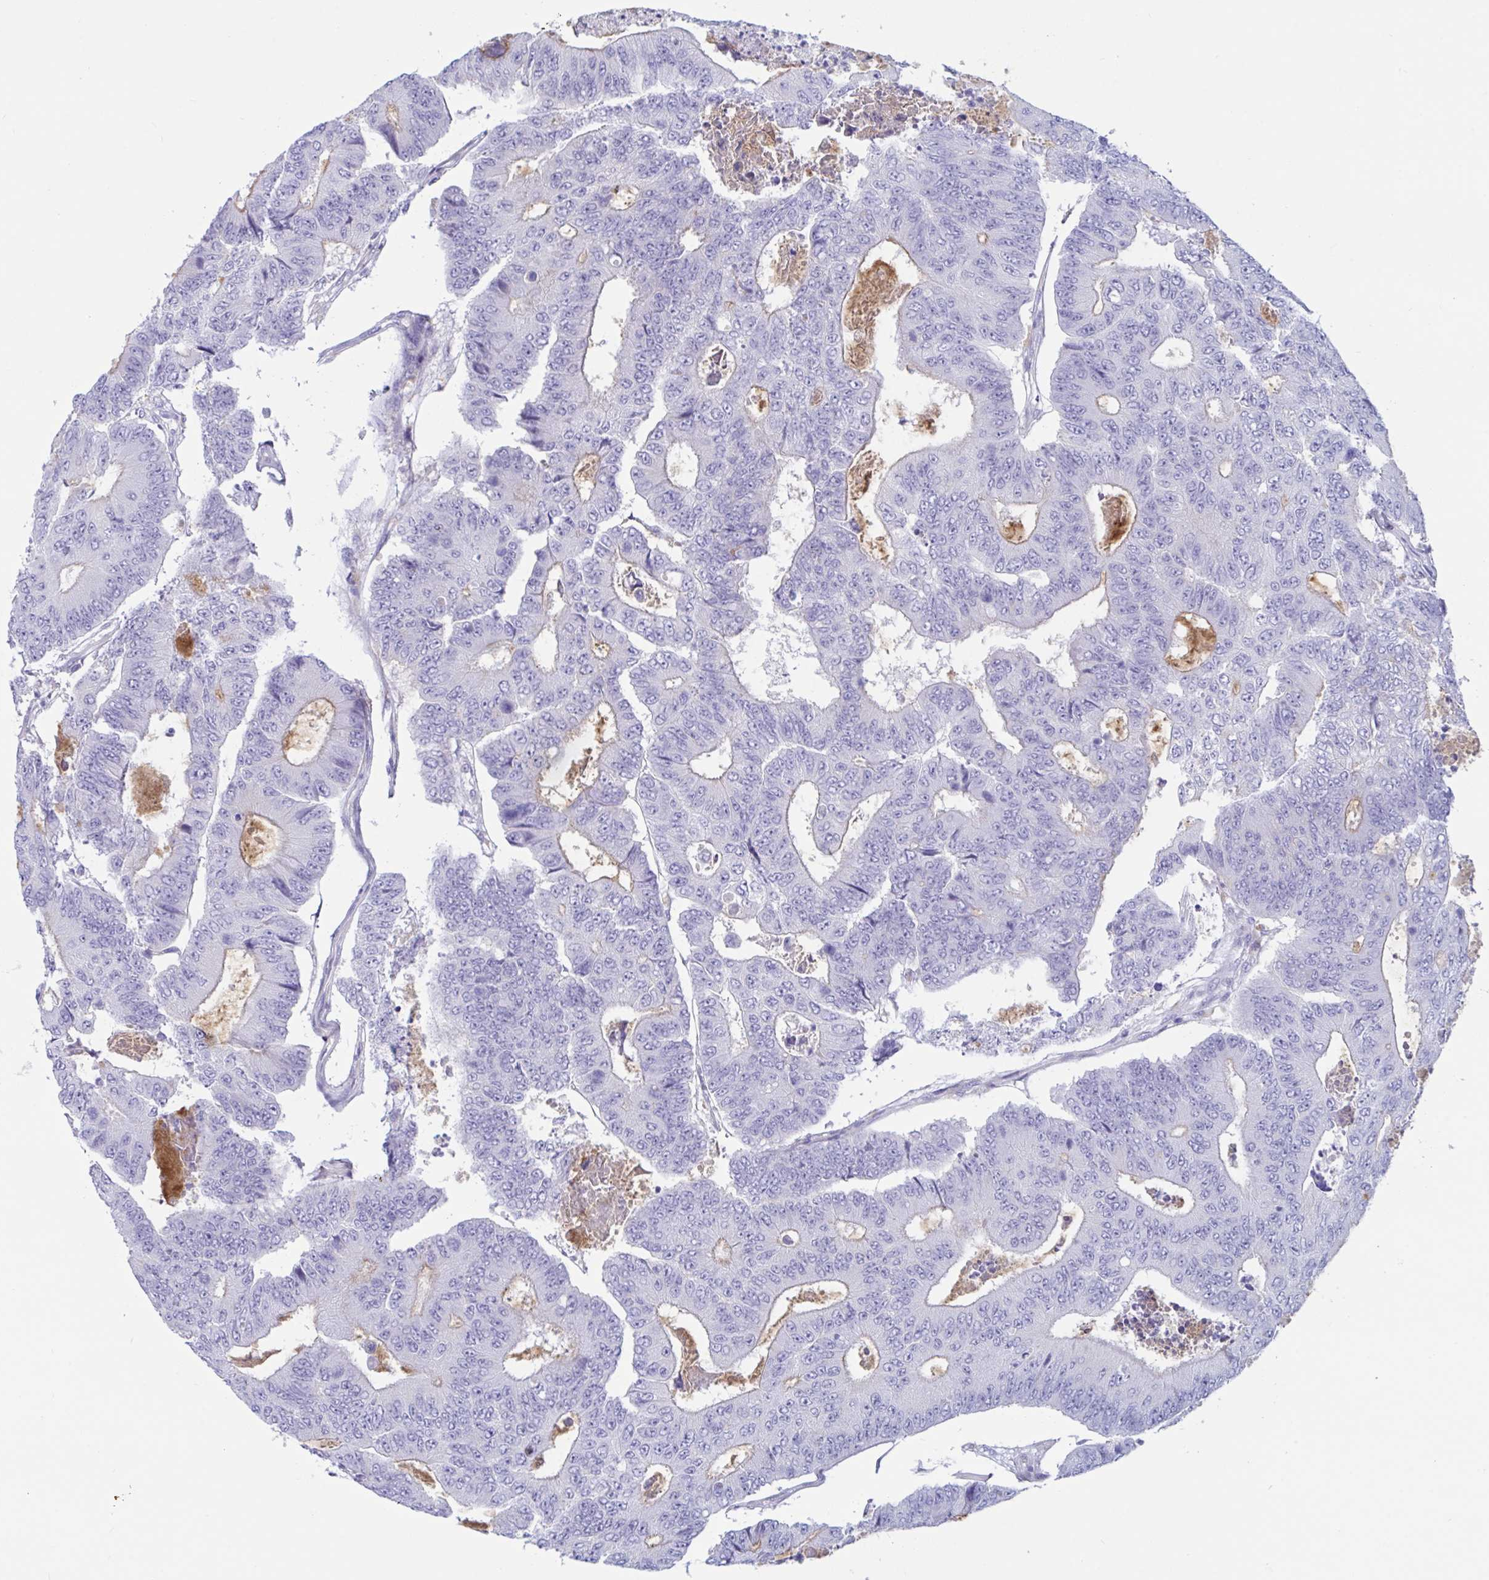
{"staining": {"intensity": "negative", "quantity": "none", "location": "none"}, "tissue": "colorectal cancer", "cell_type": "Tumor cells", "image_type": "cancer", "snomed": [{"axis": "morphology", "description": "Adenocarcinoma, NOS"}, {"axis": "topography", "description": "Colon"}], "caption": "Micrograph shows no protein staining in tumor cells of colorectal cancer (adenocarcinoma) tissue. Nuclei are stained in blue.", "gene": "RPL22L1", "patient": {"sex": "female", "age": 48}}